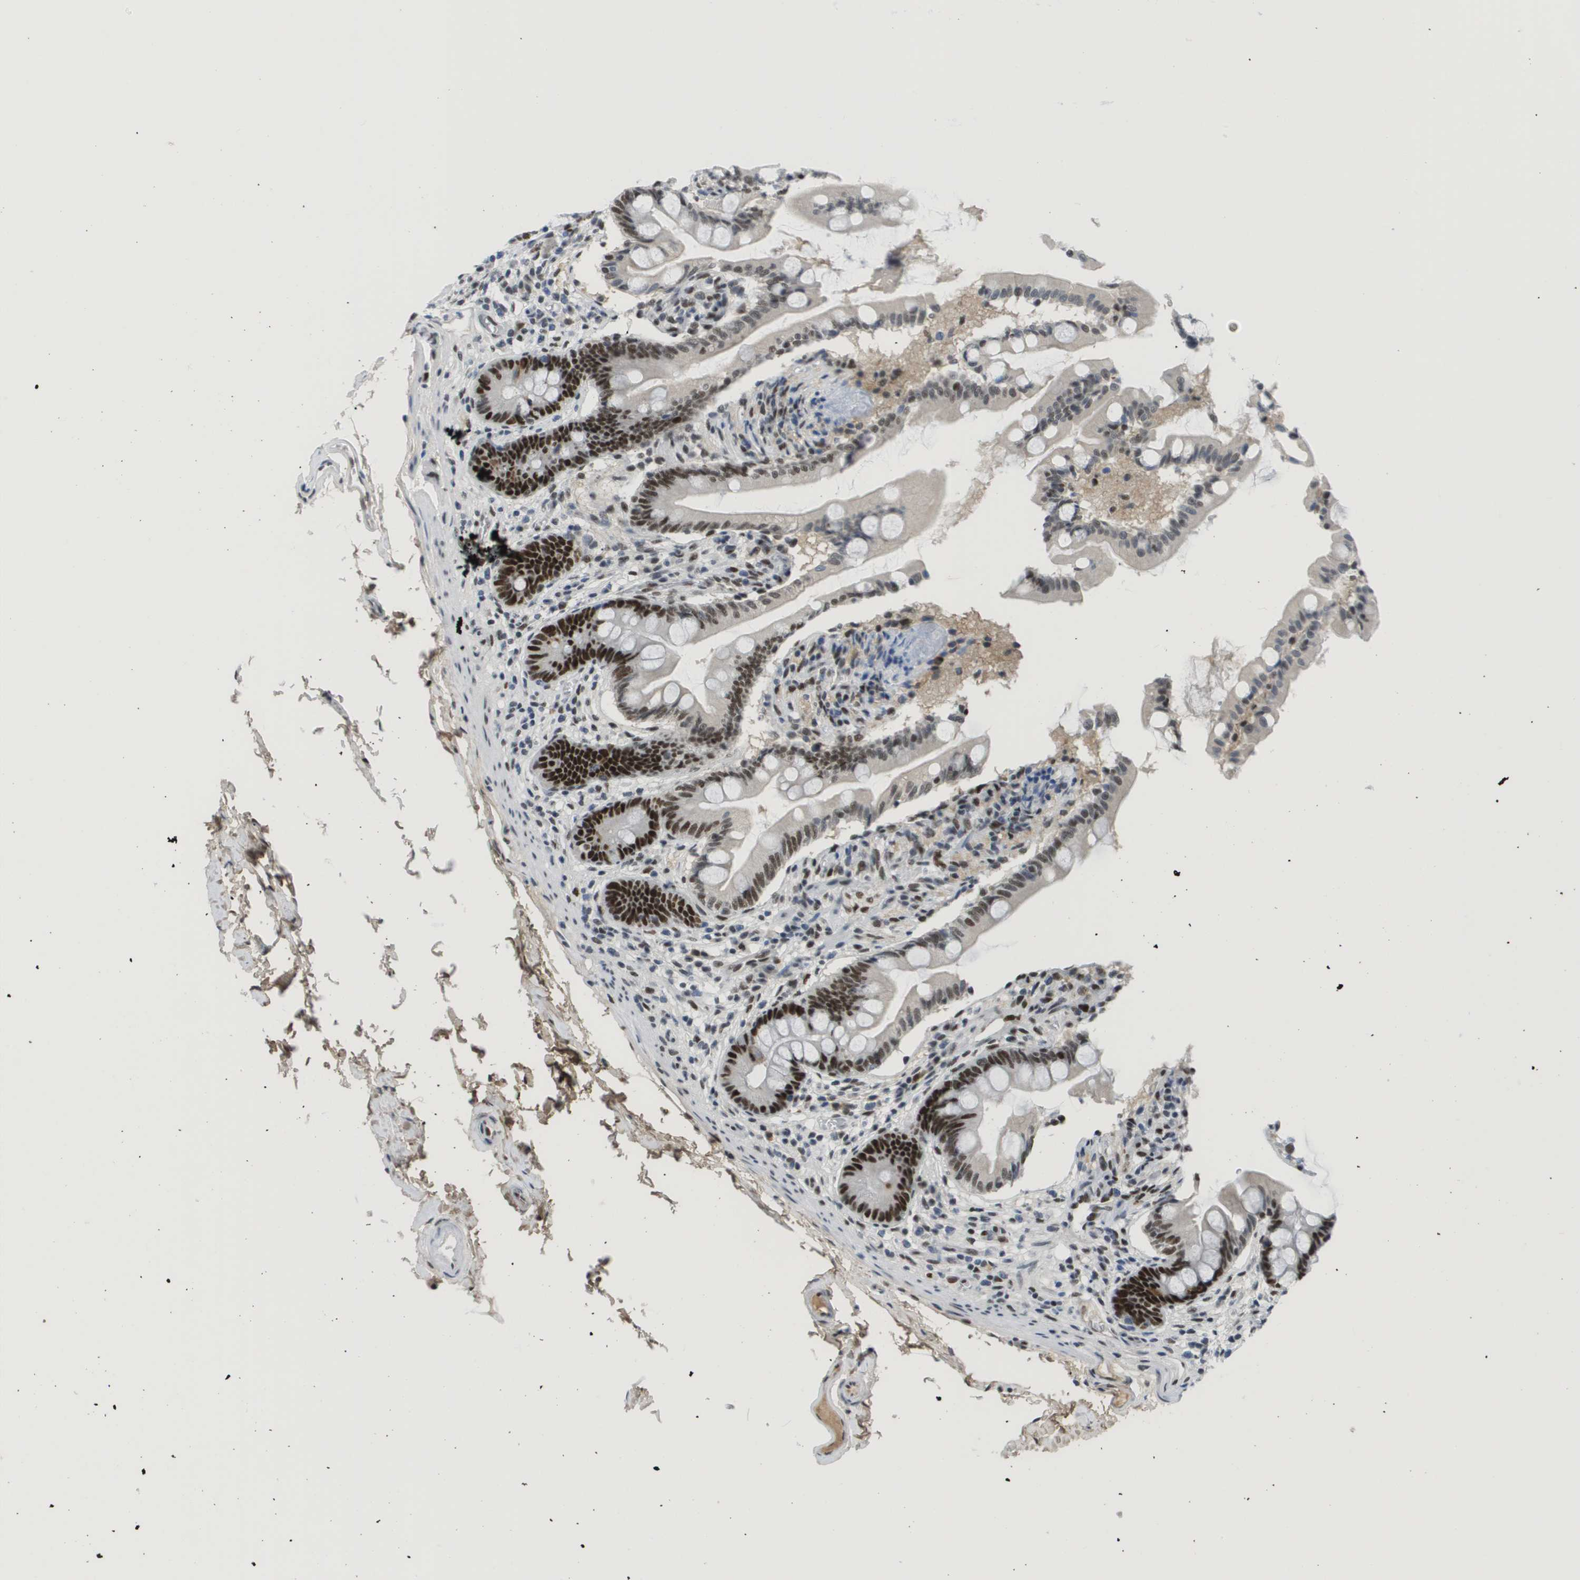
{"staining": {"intensity": "strong", "quantity": "25%-75%", "location": "cytoplasmic/membranous,nuclear"}, "tissue": "small intestine", "cell_type": "Glandular cells", "image_type": "normal", "snomed": [{"axis": "morphology", "description": "Normal tissue, NOS"}, {"axis": "topography", "description": "Small intestine"}], "caption": "This is a histology image of immunohistochemistry staining of normal small intestine, which shows strong staining in the cytoplasmic/membranous,nuclear of glandular cells.", "gene": "SMARCAD1", "patient": {"sex": "female", "age": 56}}